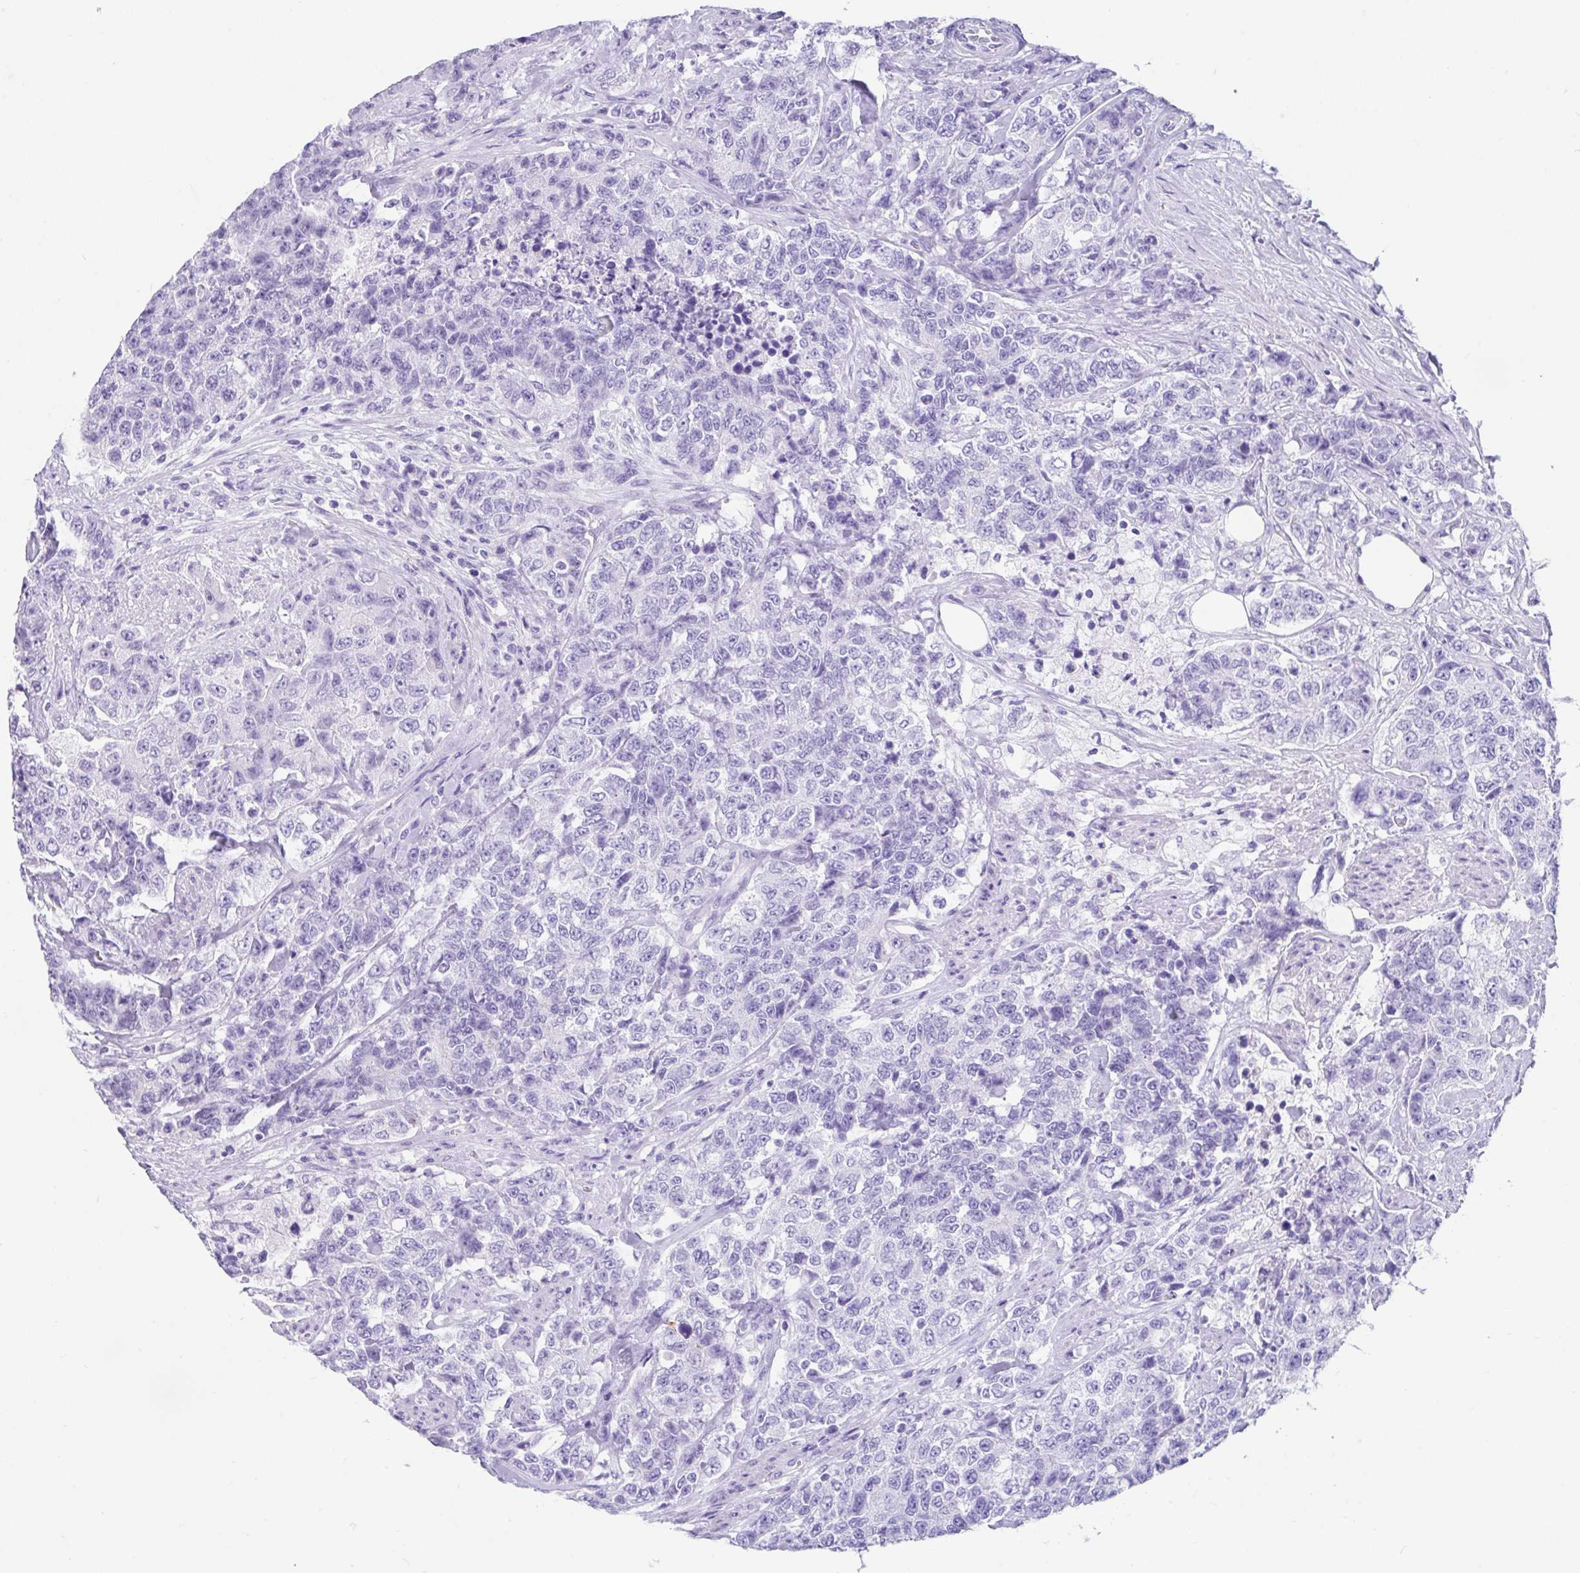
{"staining": {"intensity": "negative", "quantity": "none", "location": "none"}, "tissue": "urothelial cancer", "cell_type": "Tumor cells", "image_type": "cancer", "snomed": [{"axis": "morphology", "description": "Urothelial carcinoma, High grade"}, {"axis": "topography", "description": "Urinary bladder"}], "caption": "Tumor cells are negative for brown protein staining in high-grade urothelial carcinoma.", "gene": "FAM107A", "patient": {"sex": "female", "age": 78}}